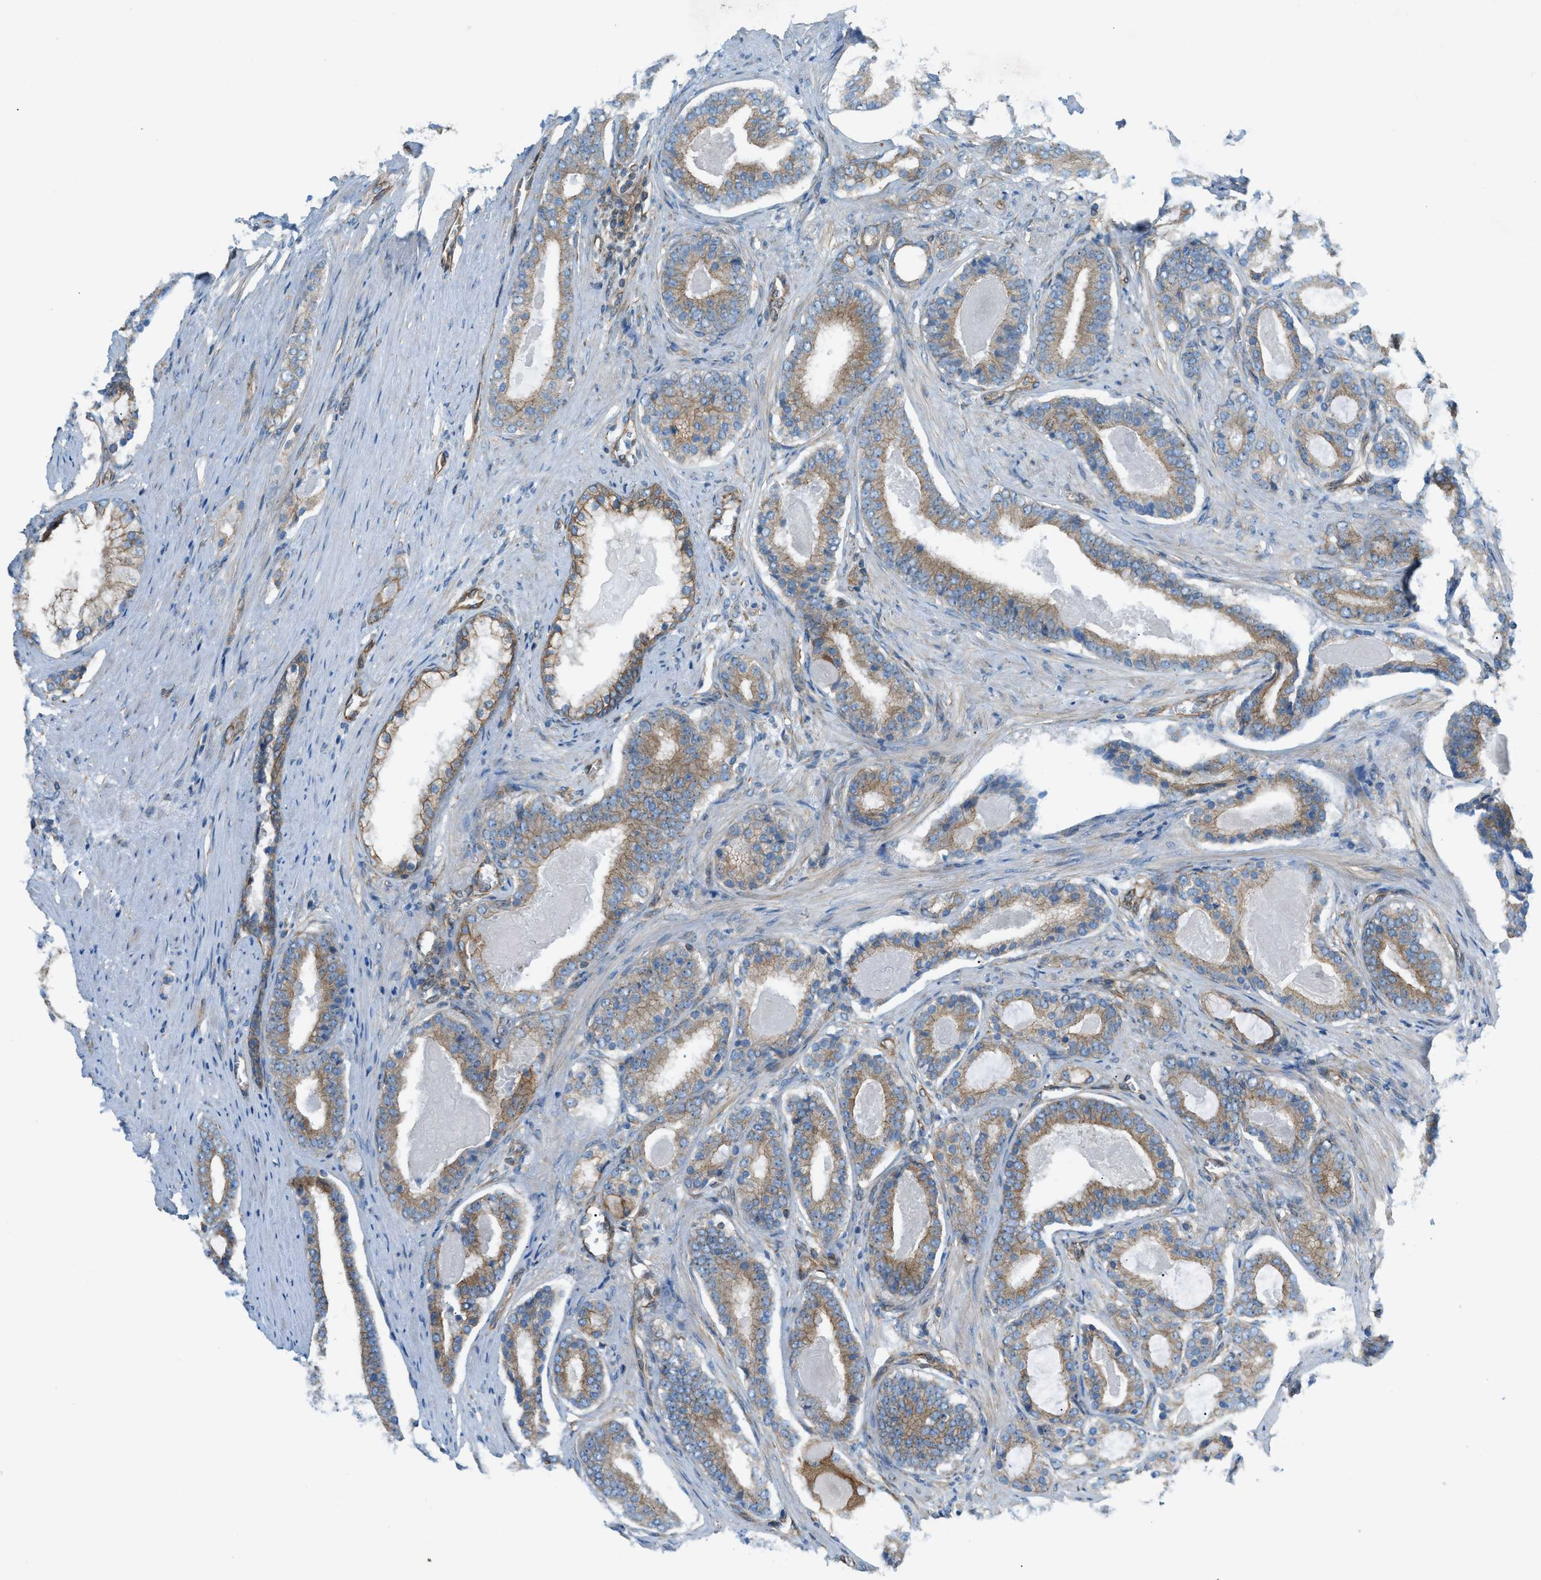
{"staining": {"intensity": "weak", "quantity": ">75%", "location": "cytoplasmic/membranous"}, "tissue": "prostate cancer", "cell_type": "Tumor cells", "image_type": "cancer", "snomed": [{"axis": "morphology", "description": "Adenocarcinoma, High grade"}, {"axis": "topography", "description": "Prostate"}], "caption": "Tumor cells reveal low levels of weak cytoplasmic/membranous positivity in about >75% of cells in prostate cancer.", "gene": "DMAC1", "patient": {"sex": "male", "age": 60}}